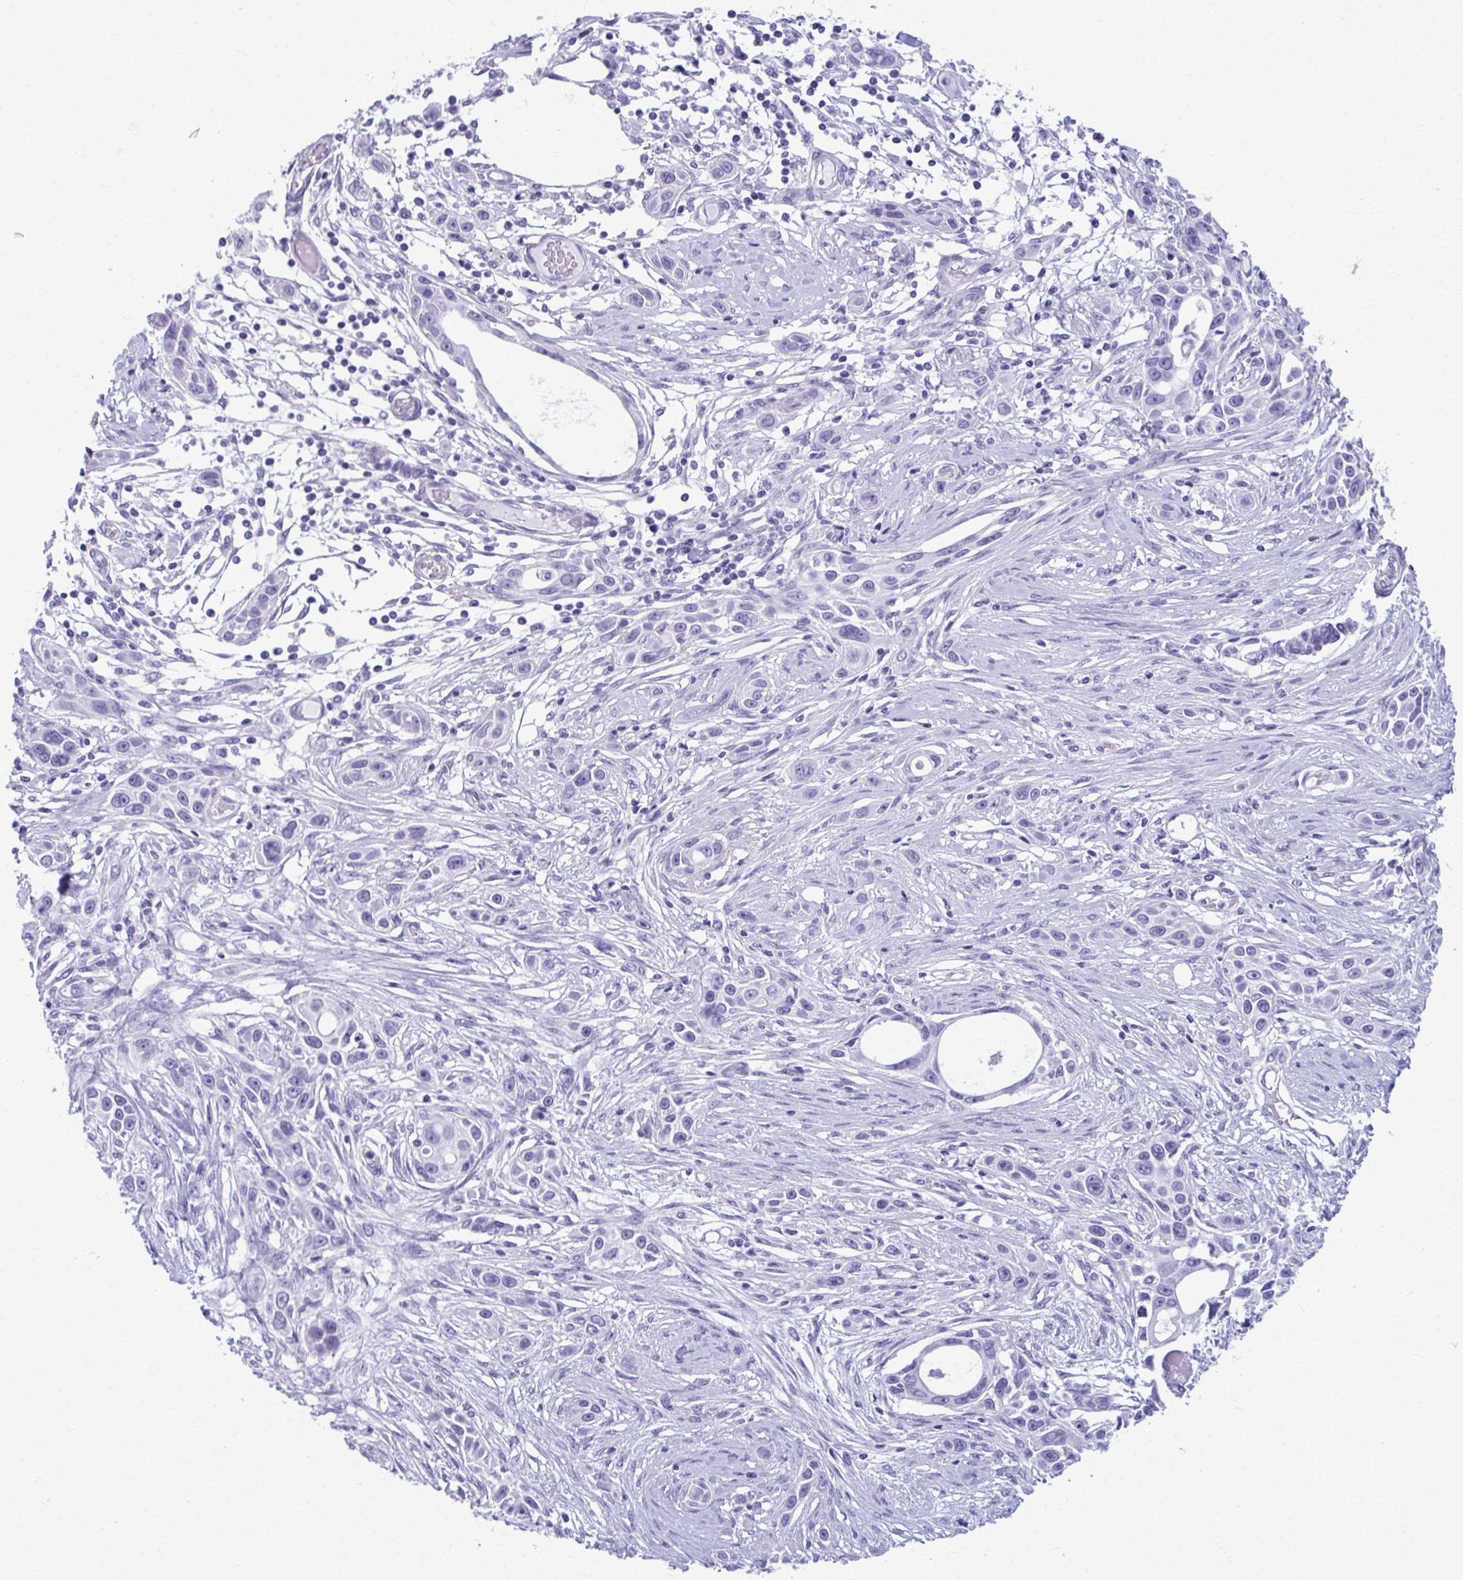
{"staining": {"intensity": "negative", "quantity": "none", "location": "none"}, "tissue": "skin cancer", "cell_type": "Tumor cells", "image_type": "cancer", "snomed": [{"axis": "morphology", "description": "Squamous cell carcinoma, NOS"}, {"axis": "topography", "description": "Skin"}], "caption": "There is no significant staining in tumor cells of skin cancer.", "gene": "MPLKIP", "patient": {"sex": "female", "age": 69}}